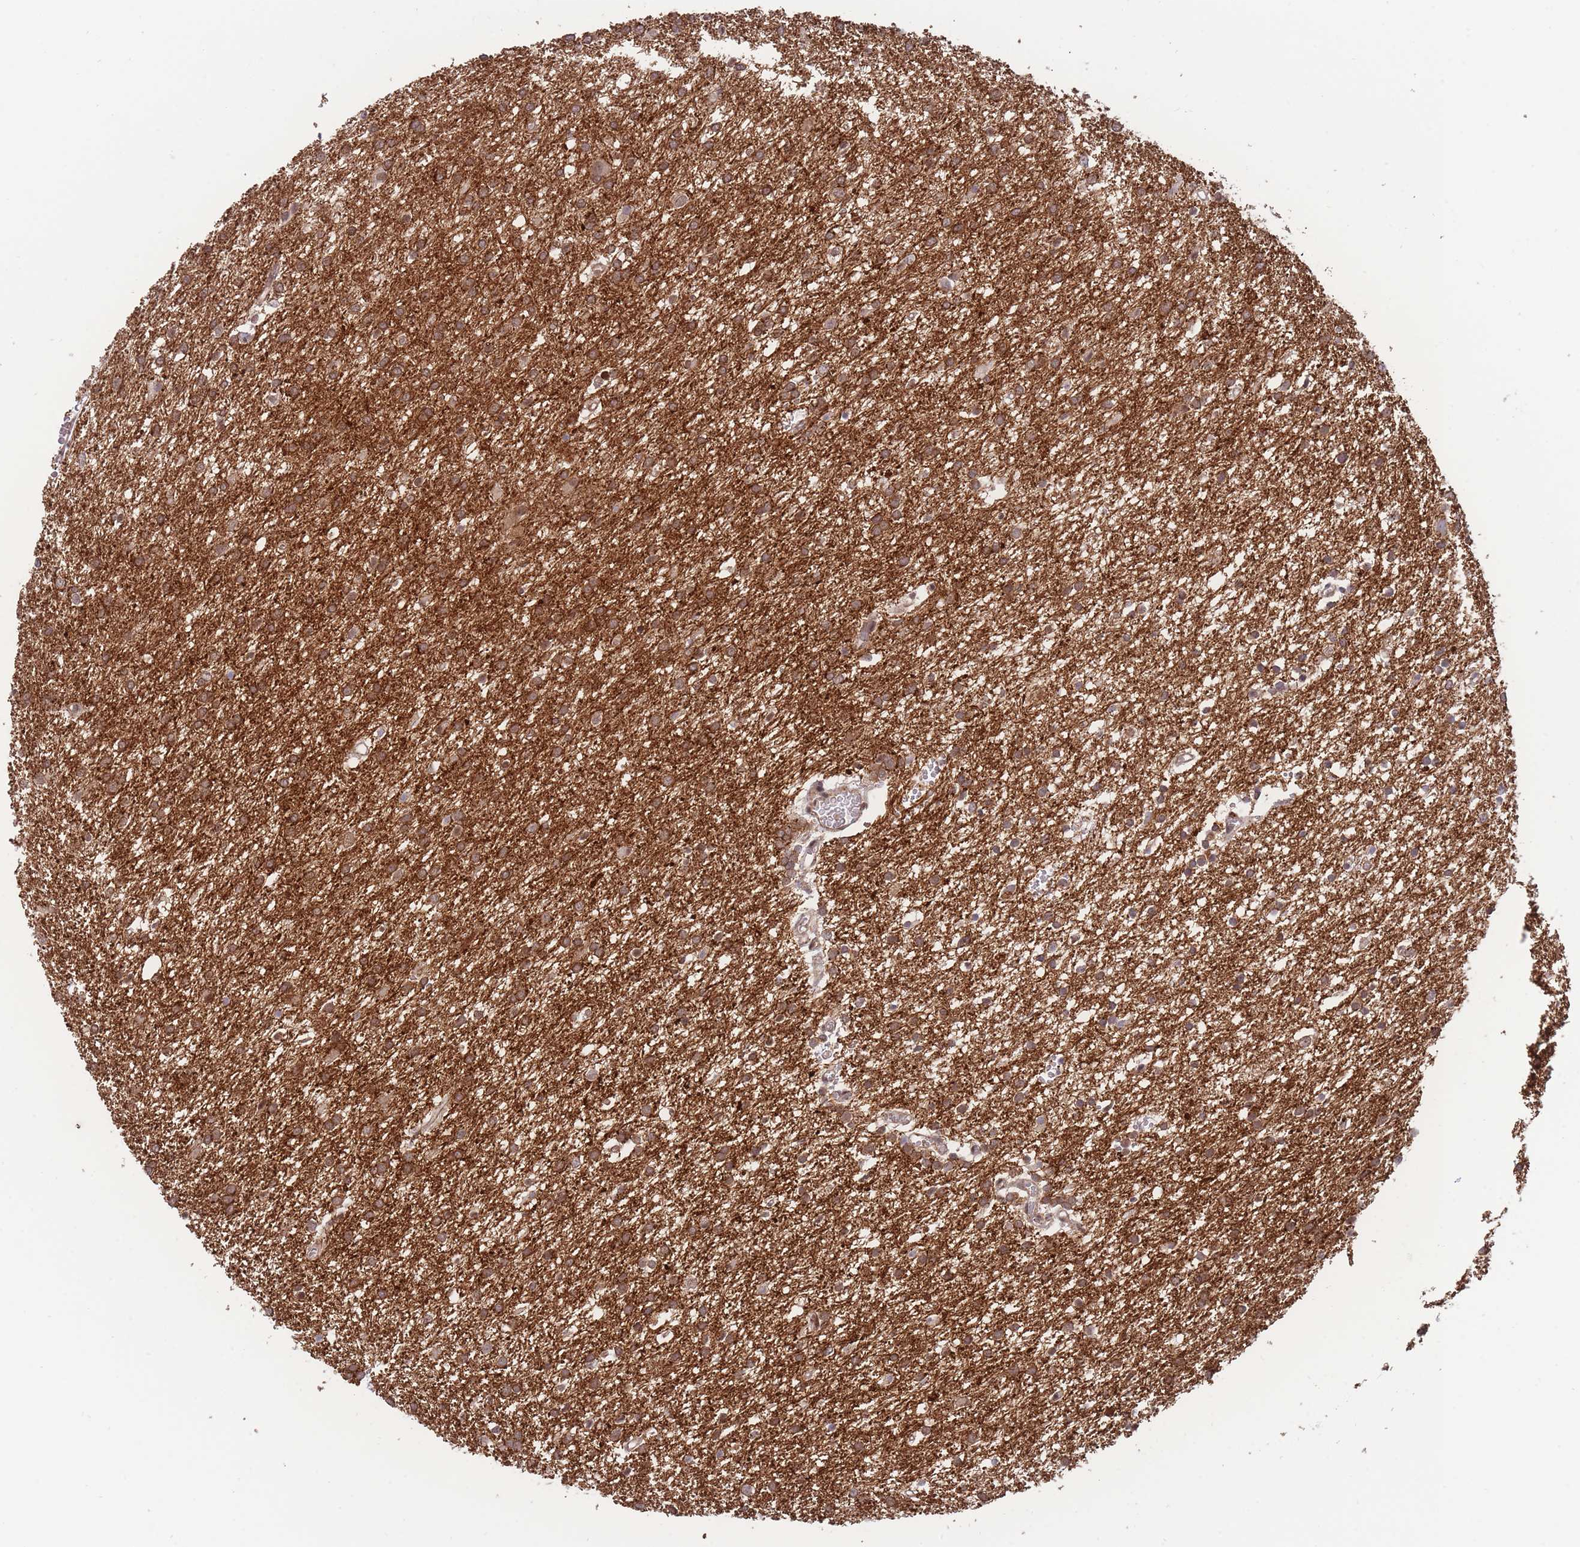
{"staining": {"intensity": "moderate", "quantity": ">75%", "location": "cytoplasmic/membranous"}, "tissue": "glioma", "cell_type": "Tumor cells", "image_type": "cancer", "snomed": [{"axis": "morphology", "description": "Glioma, malignant, High grade"}, {"axis": "topography", "description": "Brain"}], "caption": "Glioma stained with immunohistochemistry (IHC) exhibits moderate cytoplasmic/membranous positivity in about >75% of tumor cells. (DAB (3,3'-diaminobenzidine) IHC, brown staining for protein, blue staining for nuclei).", "gene": "BOD1L1", "patient": {"sex": "female", "age": 50}}